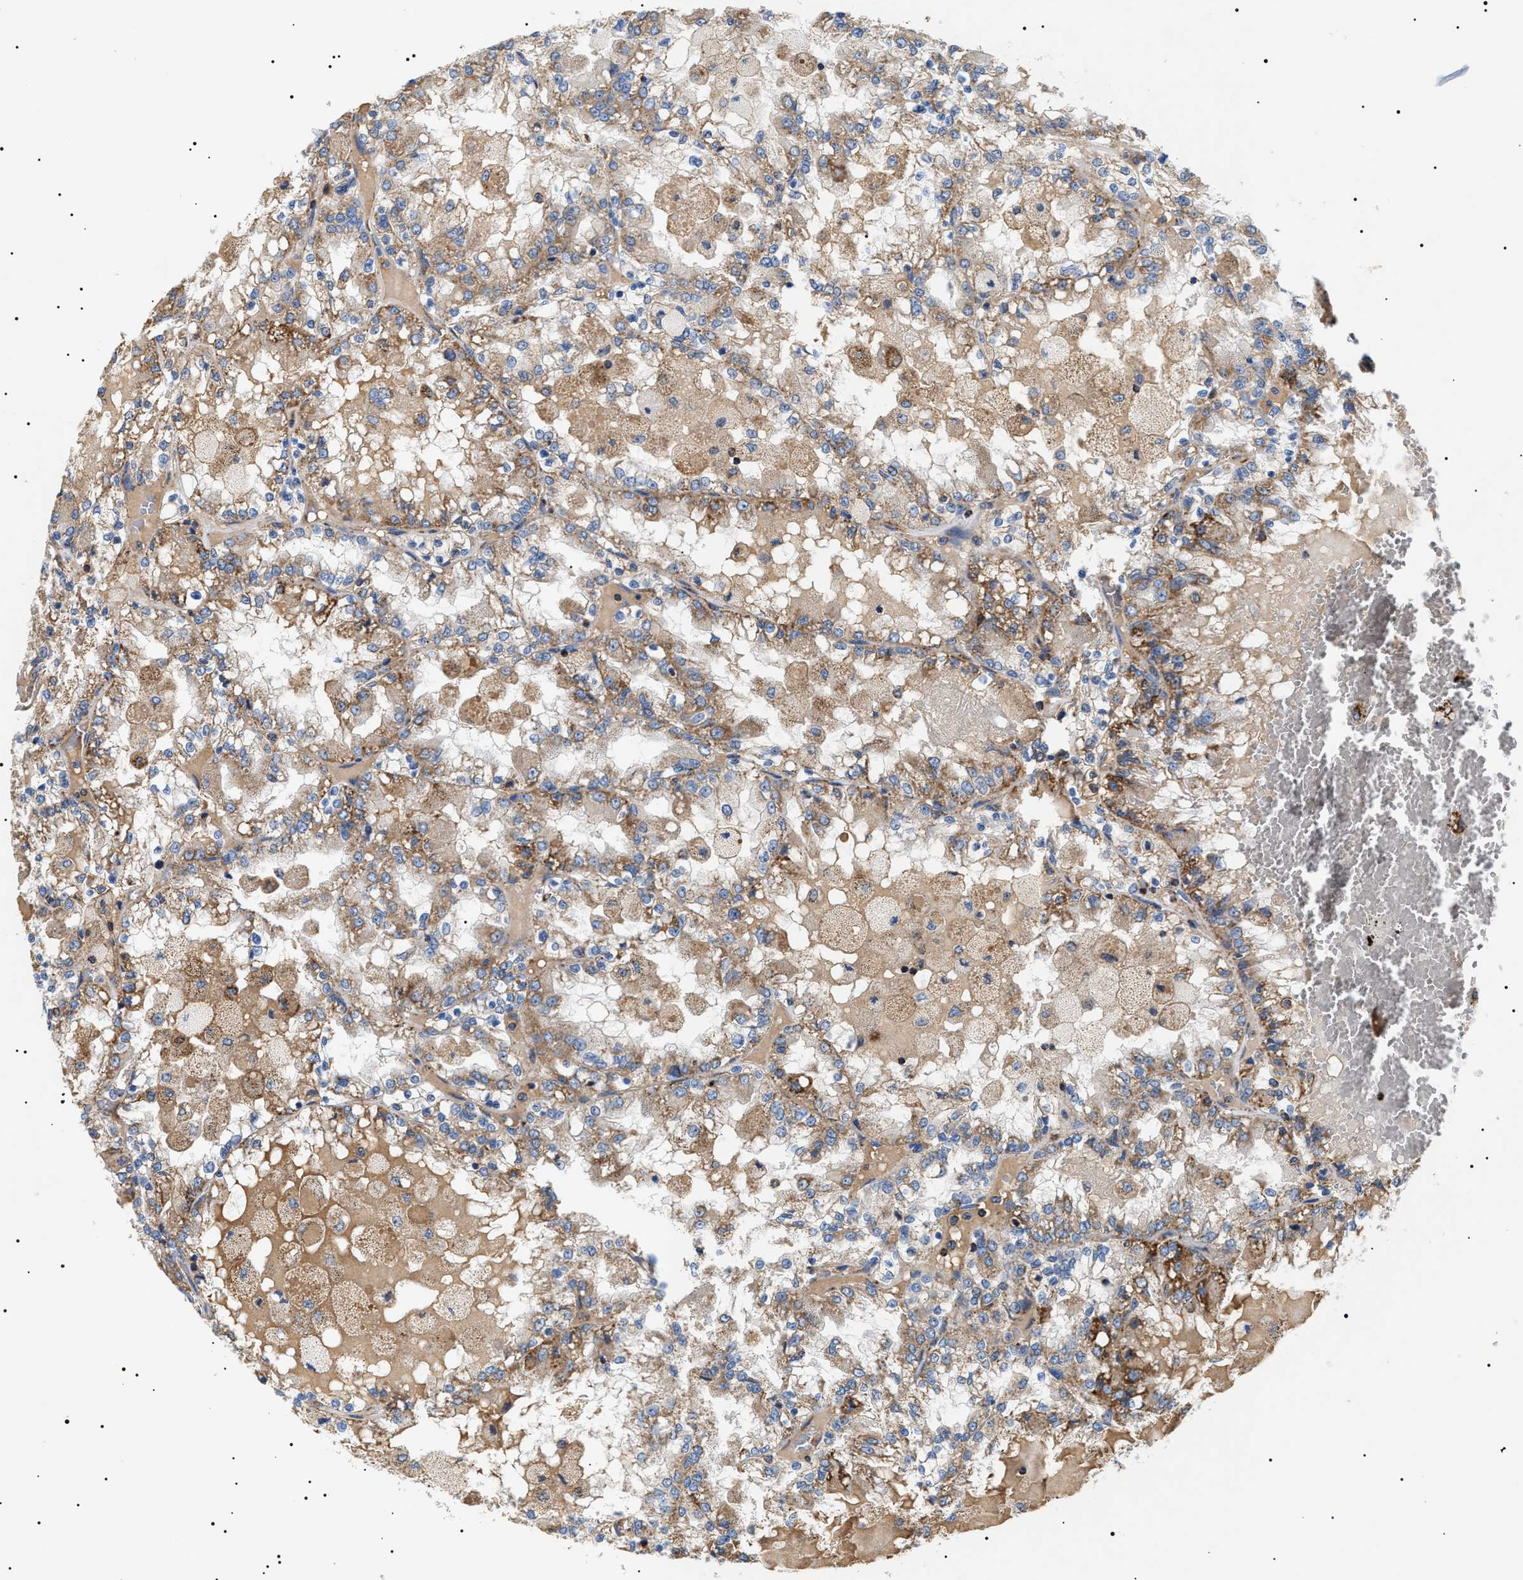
{"staining": {"intensity": "moderate", "quantity": ">75%", "location": "cytoplasmic/membranous"}, "tissue": "renal cancer", "cell_type": "Tumor cells", "image_type": "cancer", "snomed": [{"axis": "morphology", "description": "Adenocarcinoma, NOS"}, {"axis": "topography", "description": "Kidney"}], "caption": "A histopathology image showing moderate cytoplasmic/membranous expression in approximately >75% of tumor cells in adenocarcinoma (renal), as visualized by brown immunohistochemical staining.", "gene": "OXSM", "patient": {"sex": "female", "age": 56}}